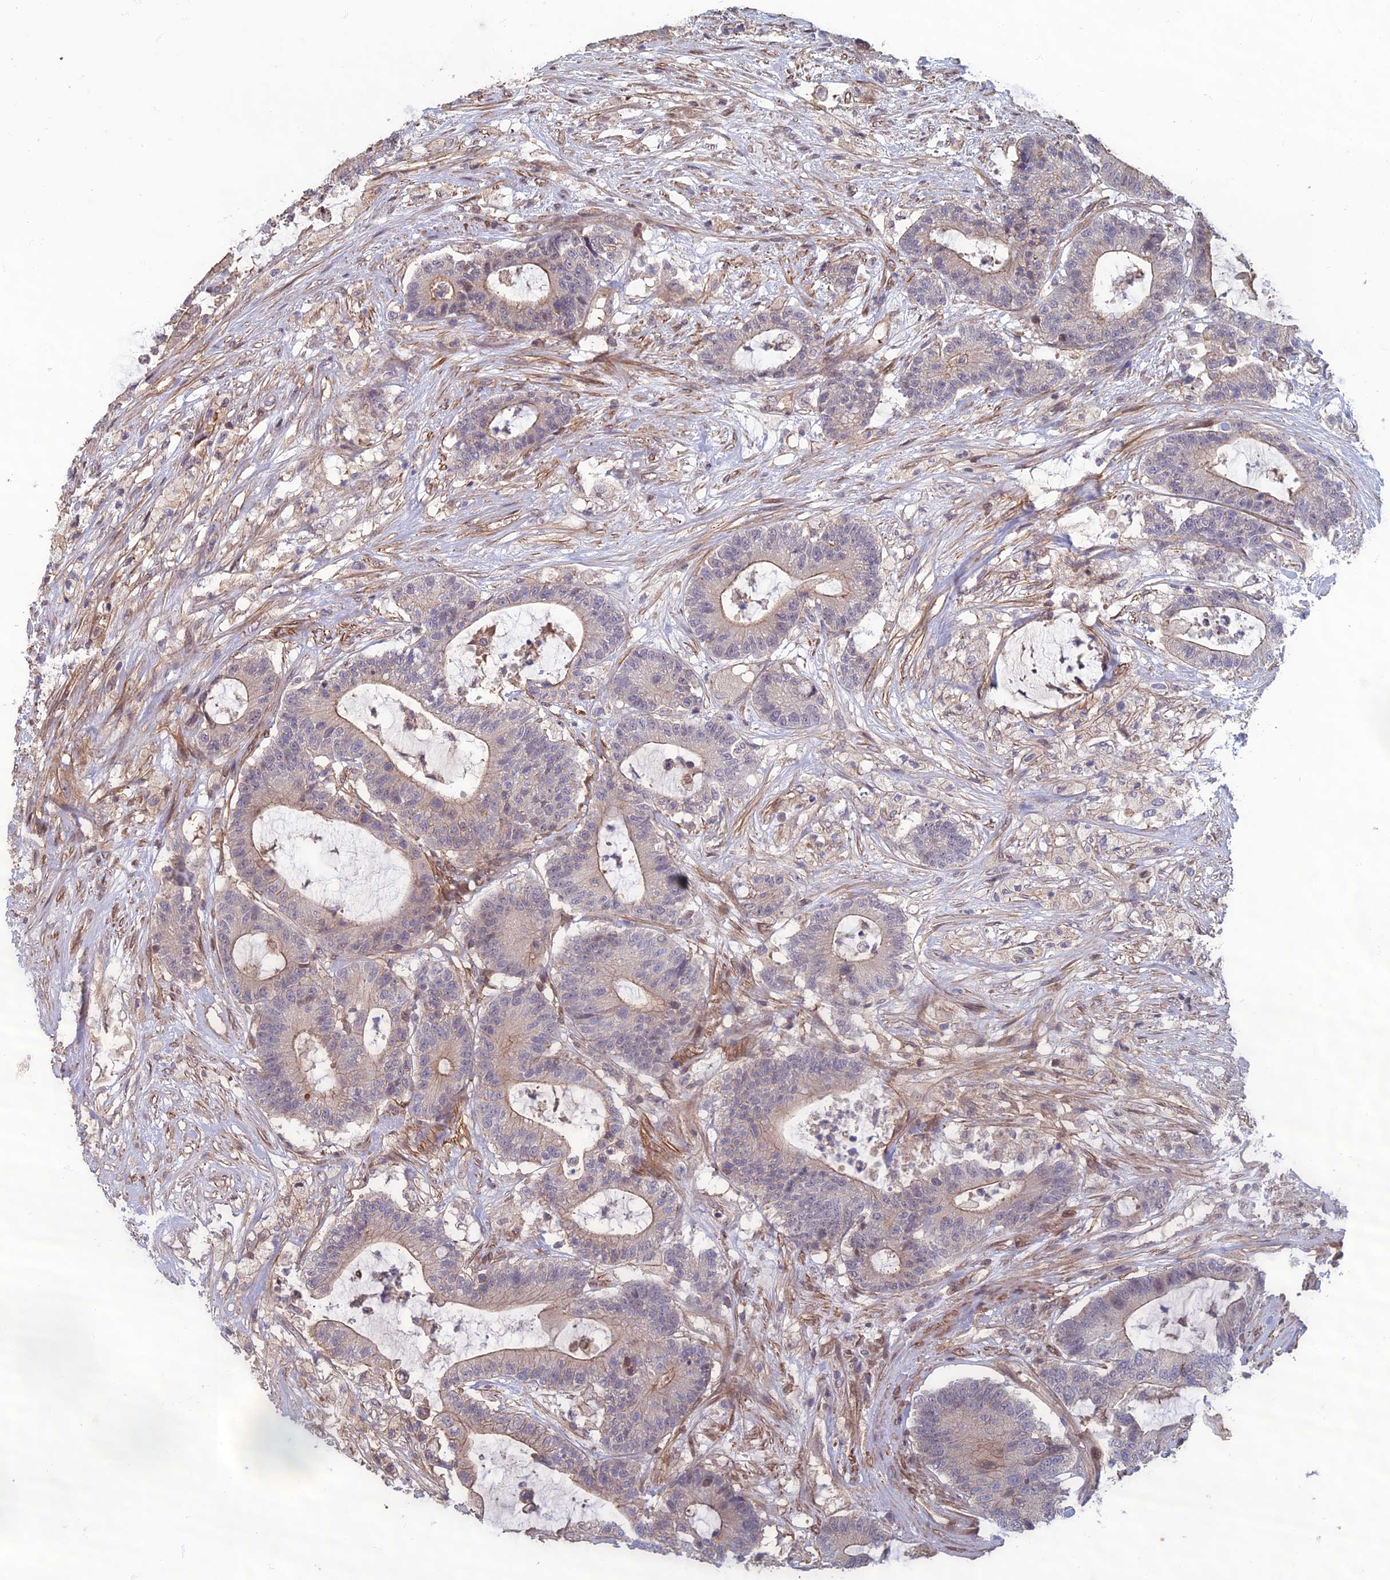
{"staining": {"intensity": "moderate", "quantity": "<25%", "location": "cytoplasmic/membranous"}, "tissue": "colorectal cancer", "cell_type": "Tumor cells", "image_type": "cancer", "snomed": [{"axis": "morphology", "description": "Adenocarcinoma, NOS"}, {"axis": "topography", "description": "Colon"}], "caption": "A high-resolution image shows IHC staining of adenocarcinoma (colorectal), which displays moderate cytoplasmic/membranous staining in approximately <25% of tumor cells. Nuclei are stained in blue.", "gene": "CCDC183", "patient": {"sex": "female", "age": 84}}